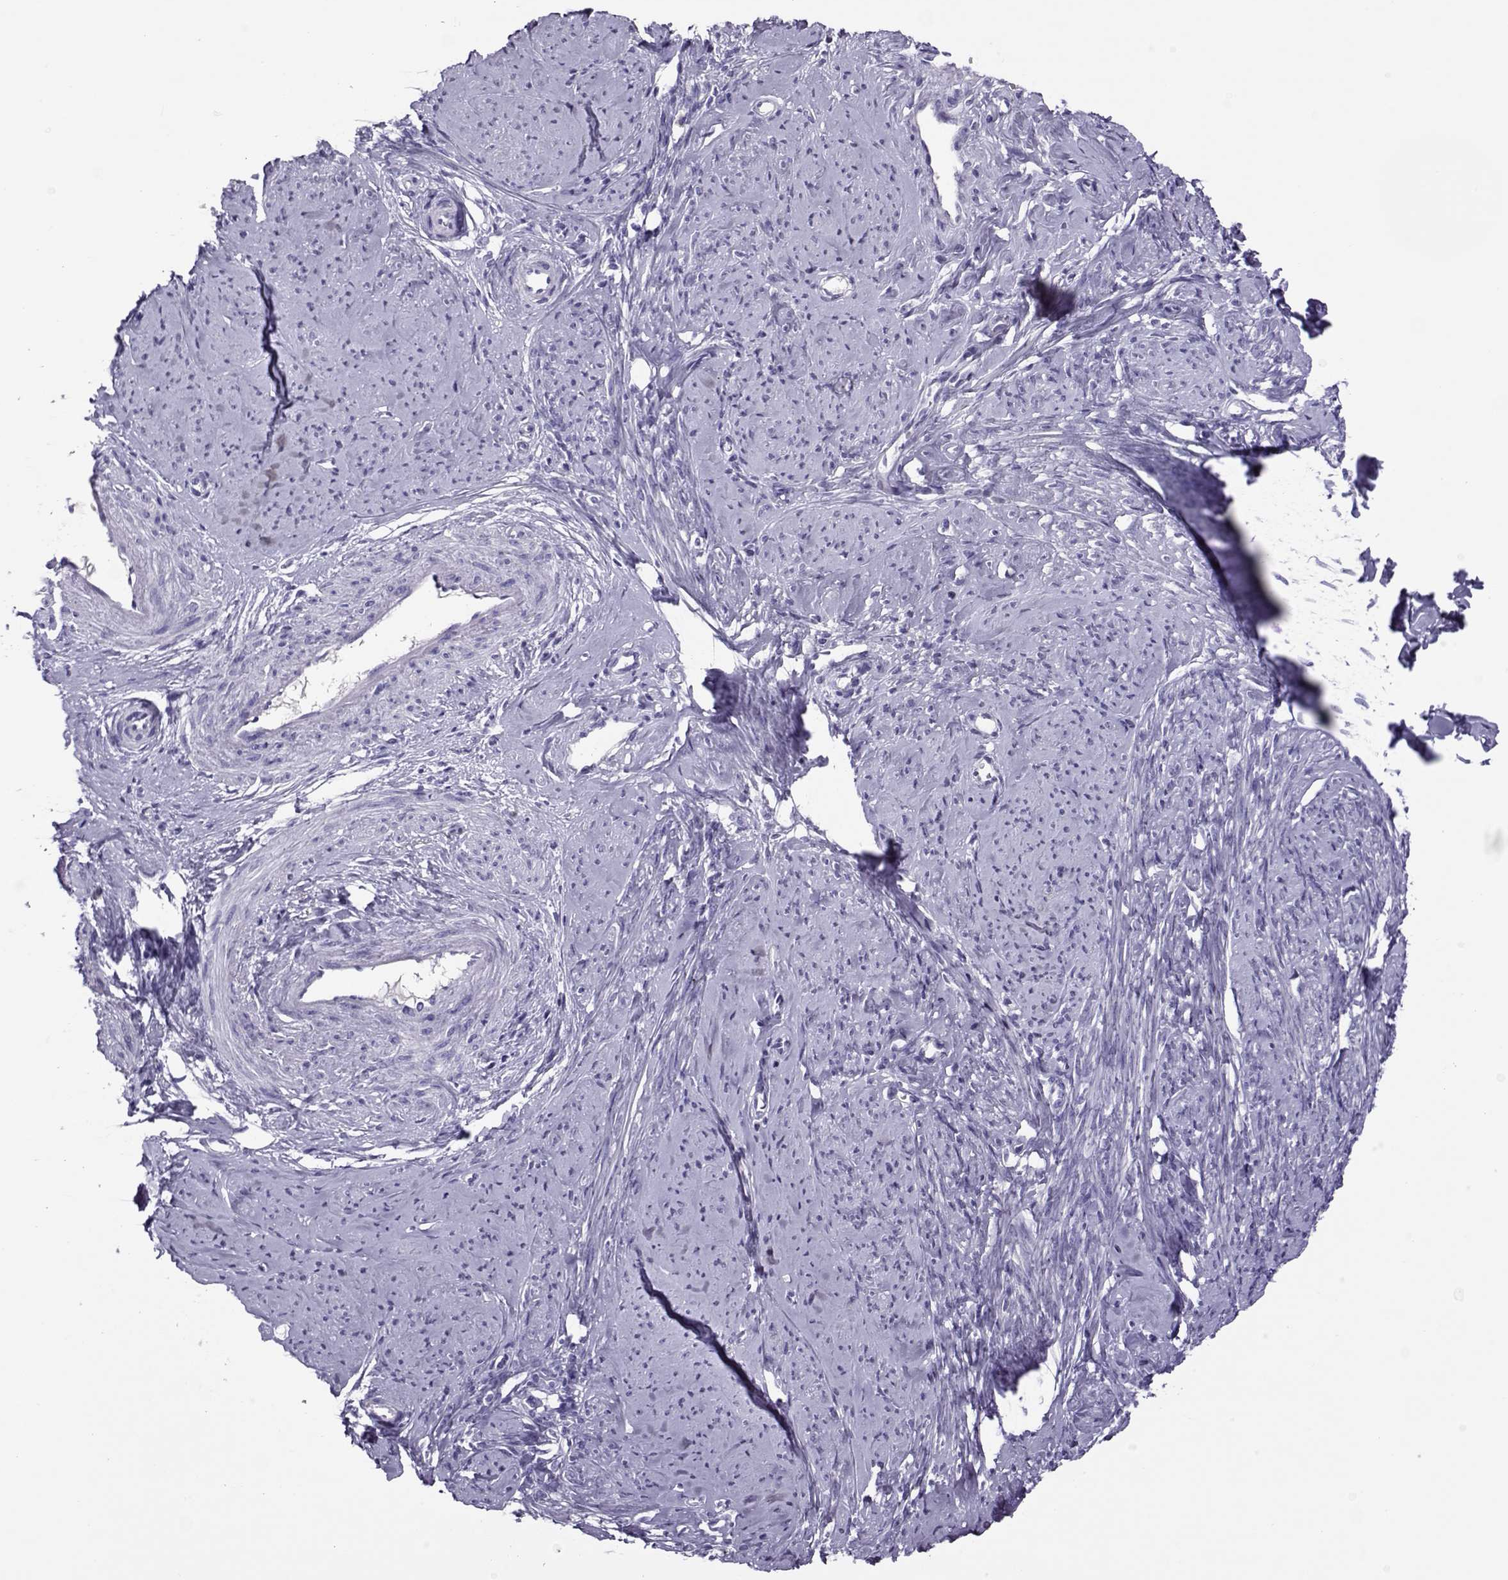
{"staining": {"intensity": "negative", "quantity": "none", "location": "none"}, "tissue": "smooth muscle", "cell_type": "Smooth muscle cells", "image_type": "normal", "snomed": [{"axis": "morphology", "description": "Normal tissue, NOS"}, {"axis": "topography", "description": "Smooth muscle"}], "caption": "Smooth muscle stained for a protein using IHC demonstrates no staining smooth muscle cells.", "gene": "LINGO1", "patient": {"sex": "female", "age": 48}}